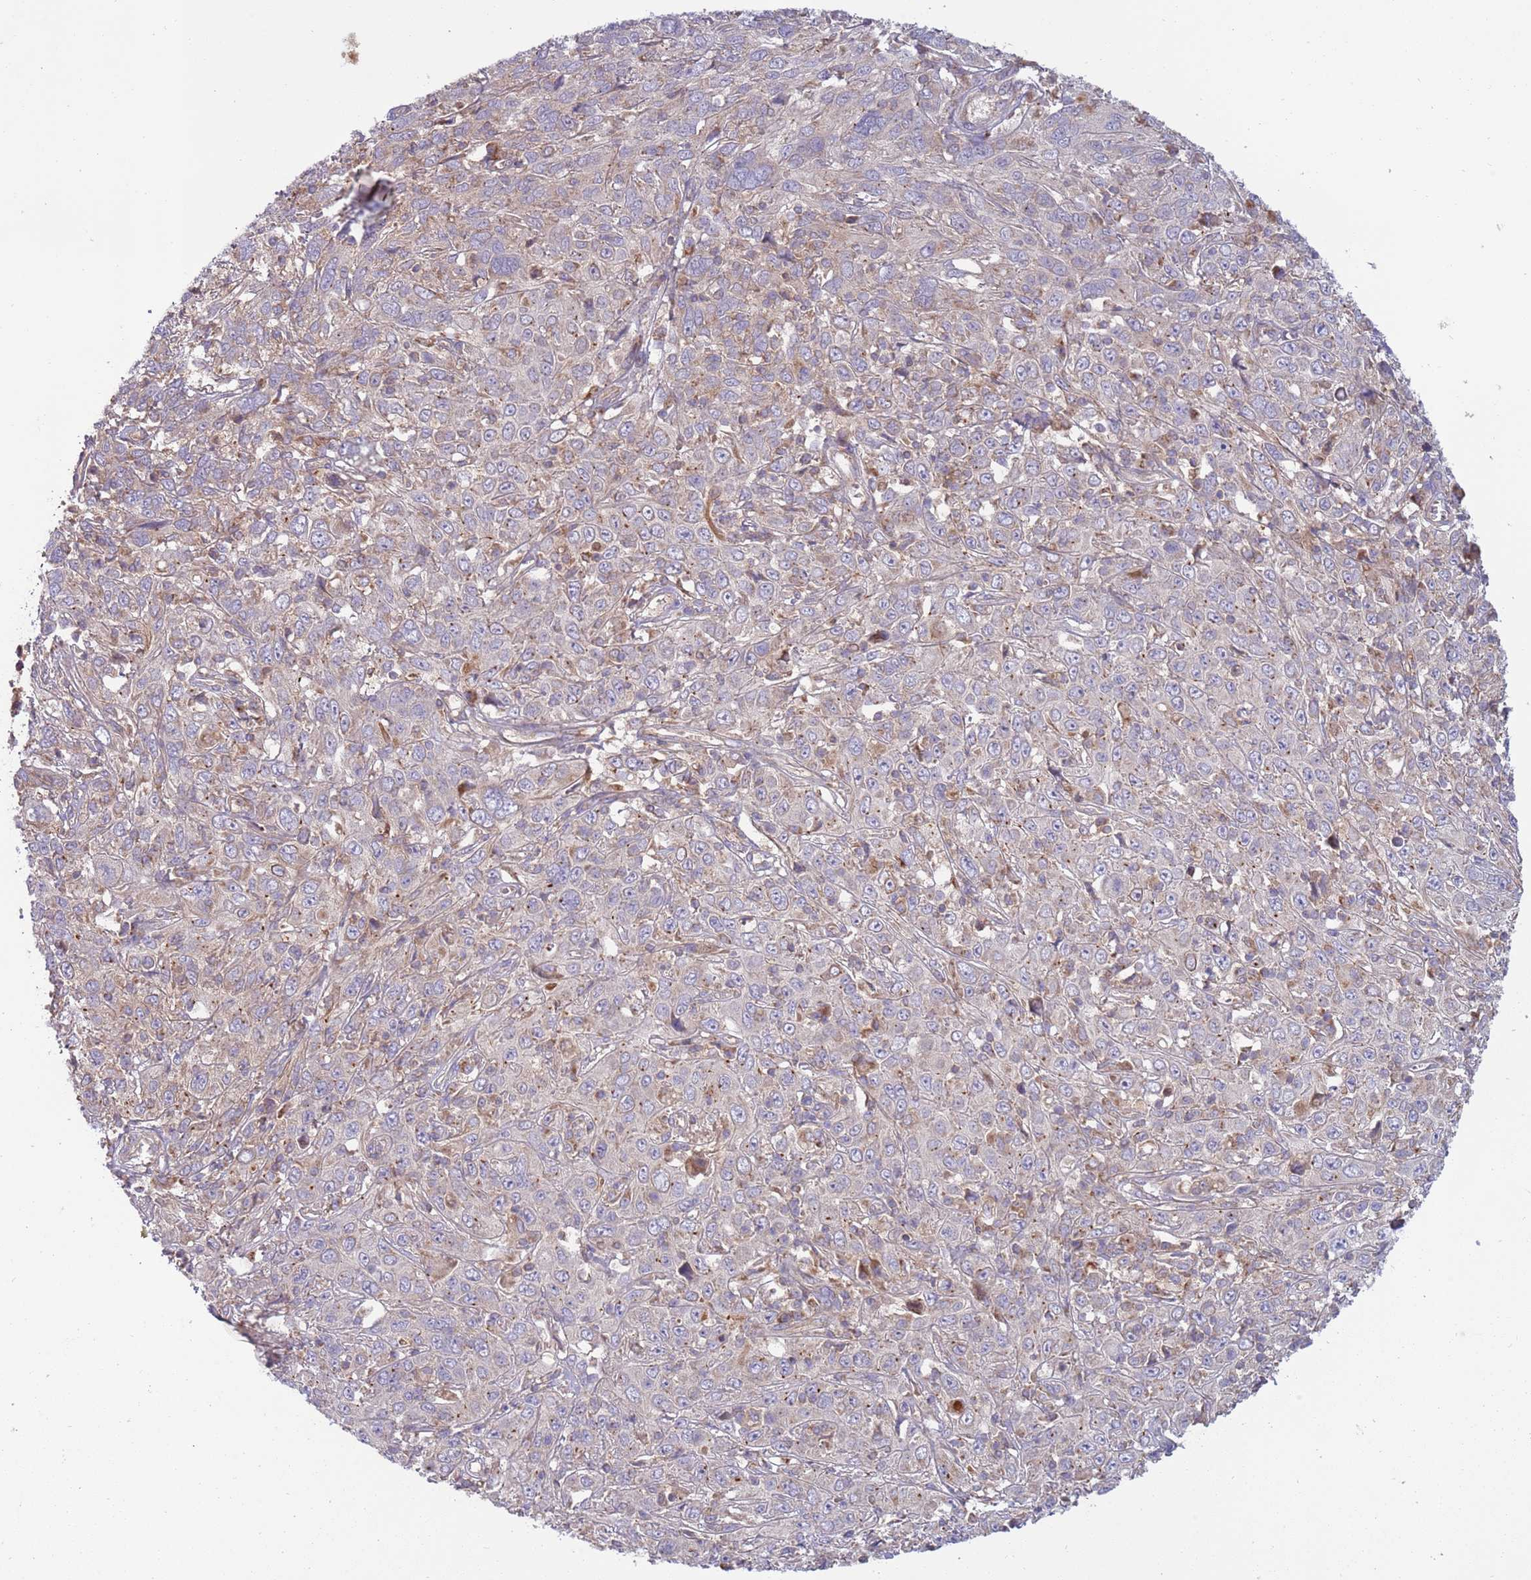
{"staining": {"intensity": "negative", "quantity": "none", "location": "none"}, "tissue": "cervical cancer", "cell_type": "Tumor cells", "image_type": "cancer", "snomed": [{"axis": "morphology", "description": "Squamous cell carcinoma, NOS"}, {"axis": "topography", "description": "Cervix"}], "caption": "IHC micrograph of neoplastic tissue: human squamous cell carcinoma (cervical) stained with DAB demonstrates no significant protein positivity in tumor cells.", "gene": "UQCRQ", "patient": {"sex": "female", "age": 46}}